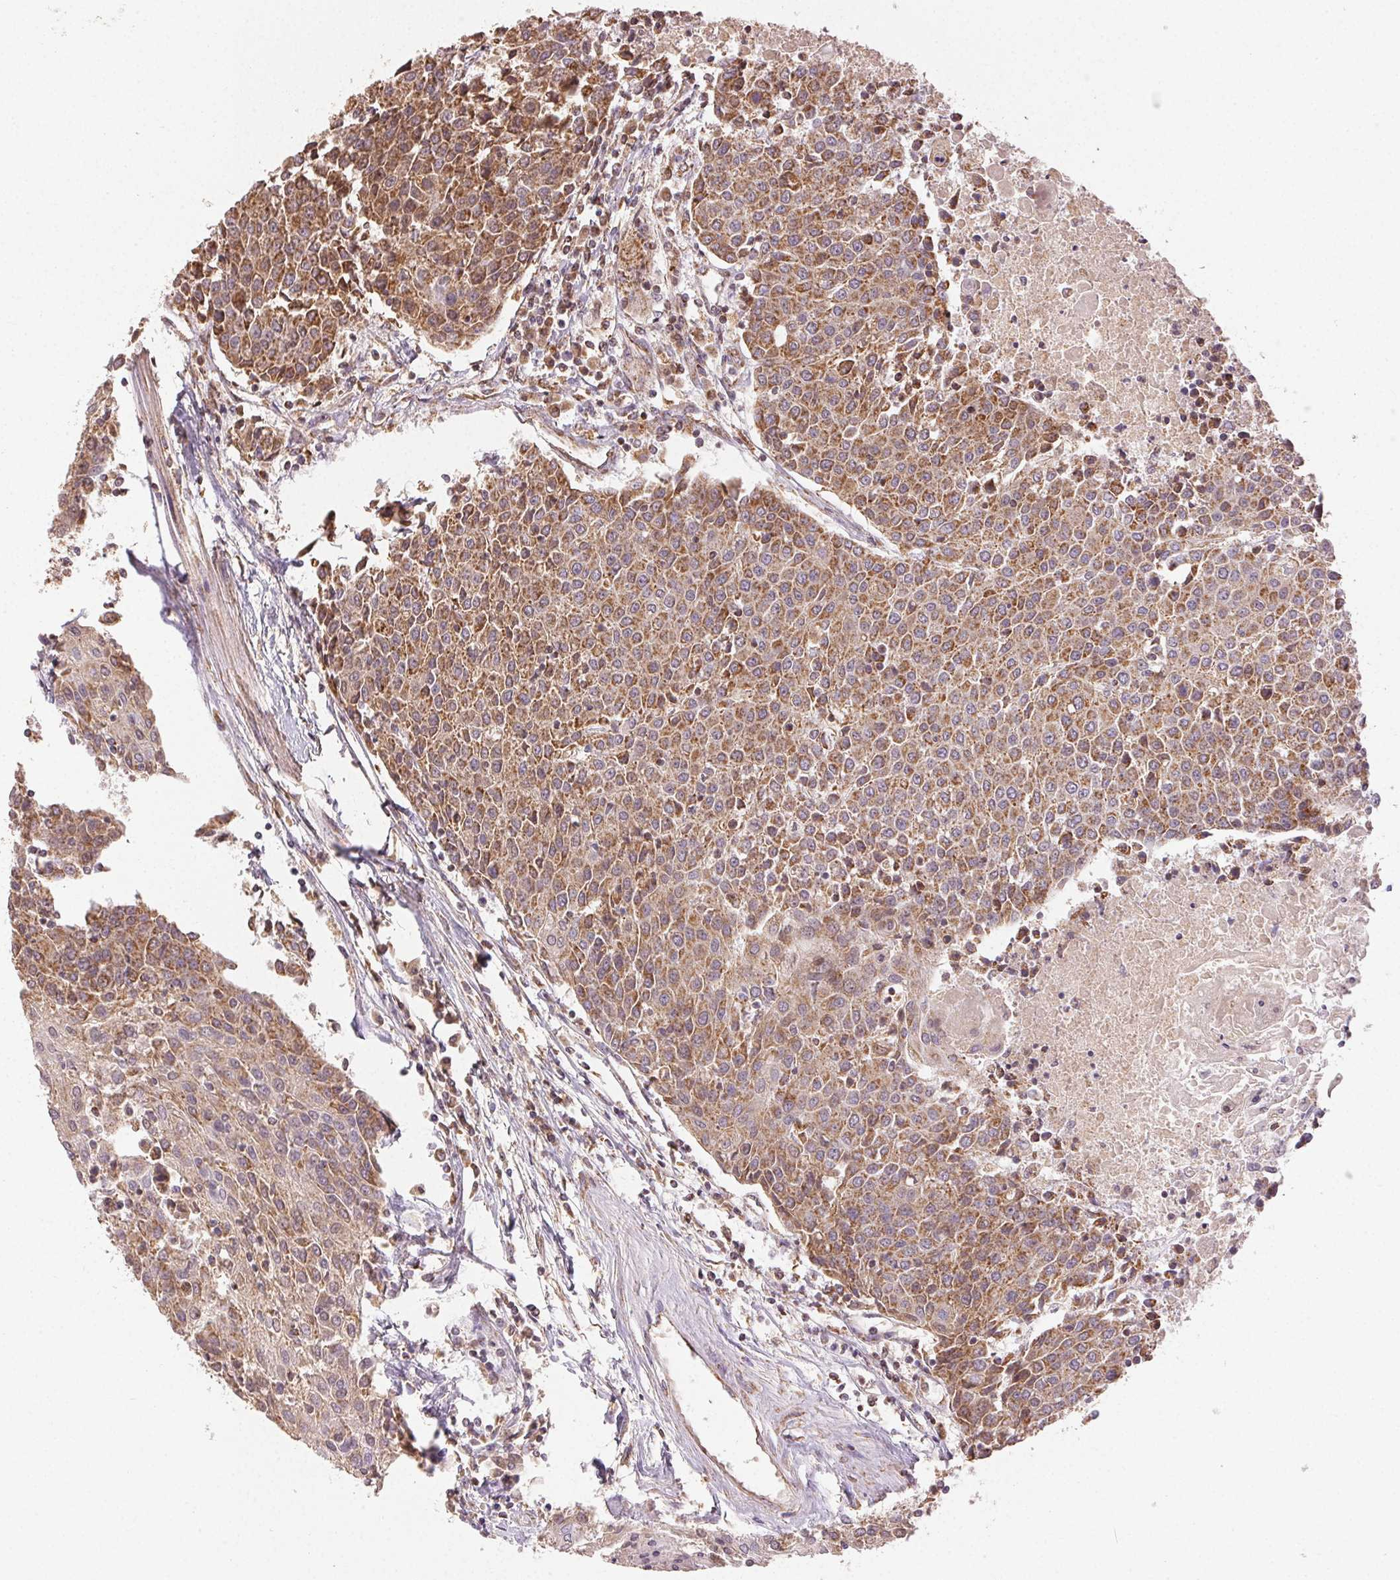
{"staining": {"intensity": "moderate", "quantity": ">75%", "location": "cytoplasmic/membranous"}, "tissue": "urothelial cancer", "cell_type": "Tumor cells", "image_type": "cancer", "snomed": [{"axis": "morphology", "description": "Urothelial carcinoma, High grade"}, {"axis": "topography", "description": "Urinary bladder"}], "caption": "The immunohistochemical stain labels moderate cytoplasmic/membranous staining in tumor cells of urothelial cancer tissue.", "gene": "CLASP1", "patient": {"sex": "female", "age": 85}}